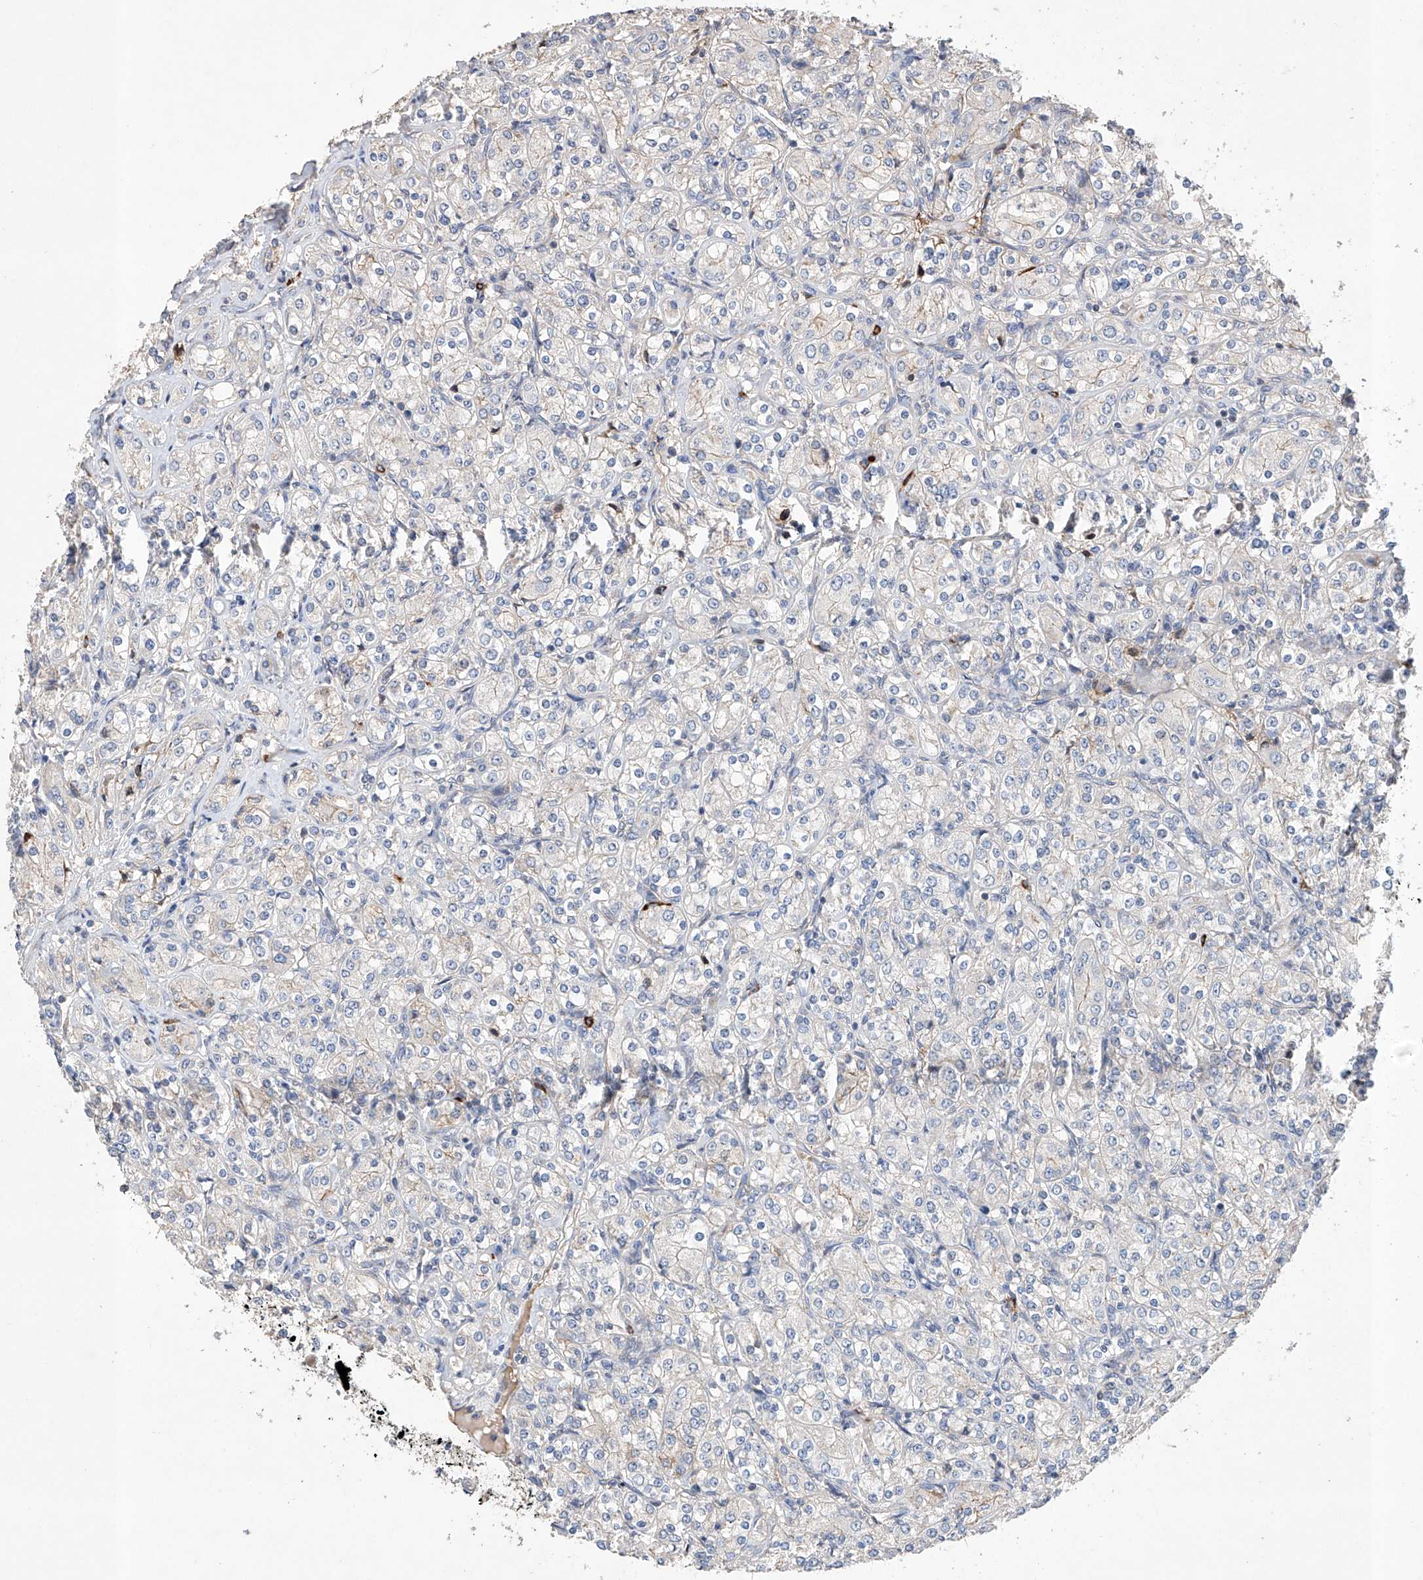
{"staining": {"intensity": "negative", "quantity": "none", "location": "none"}, "tissue": "renal cancer", "cell_type": "Tumor cells", "image_type": "cancer", "snomed": [{"axis": "morphology", "description": "Adenocarcinoma, NOS"}, {"axis": "topography", "description": "Kidney"}], "caption": "The immunohistochemistry micrograph has no significant positivity in tumor cells of adenocarcinoma (renal) tissue.", "gene": "AFG1L", "patient": {"sex": "male", "age": 77}}